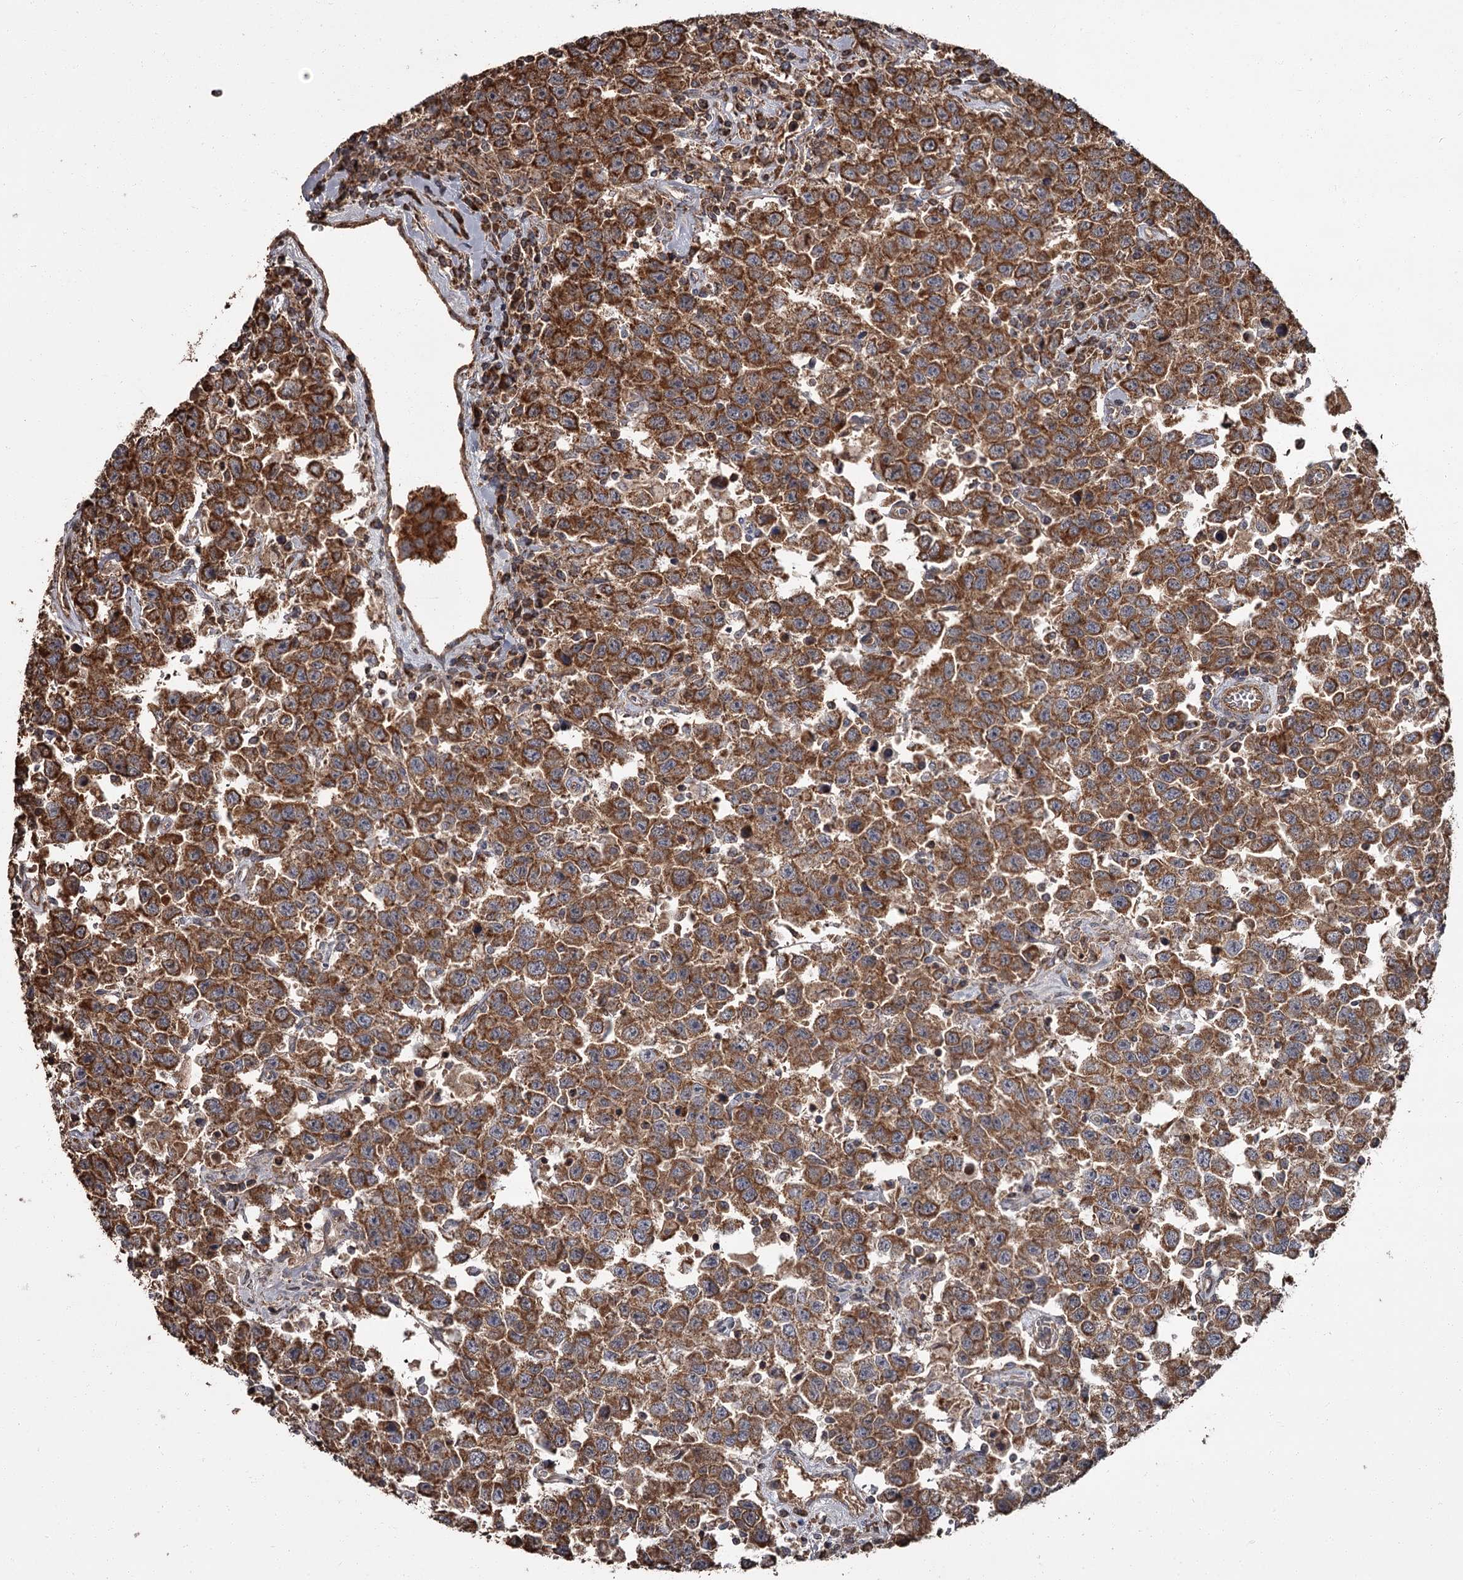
{"staining": {"intensity": "strong", "quantity": ">75%", "location": "cytoplasmic/membranous"}, "tissue": "testis cancer", "cell_type": "Tumor cells", "image_type": "cancer", "snomed": [{"axis": "morphology", "description": "Seminoma, NOS"}, {"axis": "topography", "description": "Testis"}], "caption": "Approximately >75% of tumor cells in human seminoma (testis) display strong cytoplasmic/membranous protein expression as visualized by brown immunohistochemical staining.", "gene": "THAP9", "patient": {"sex": "male", "age": 41}}